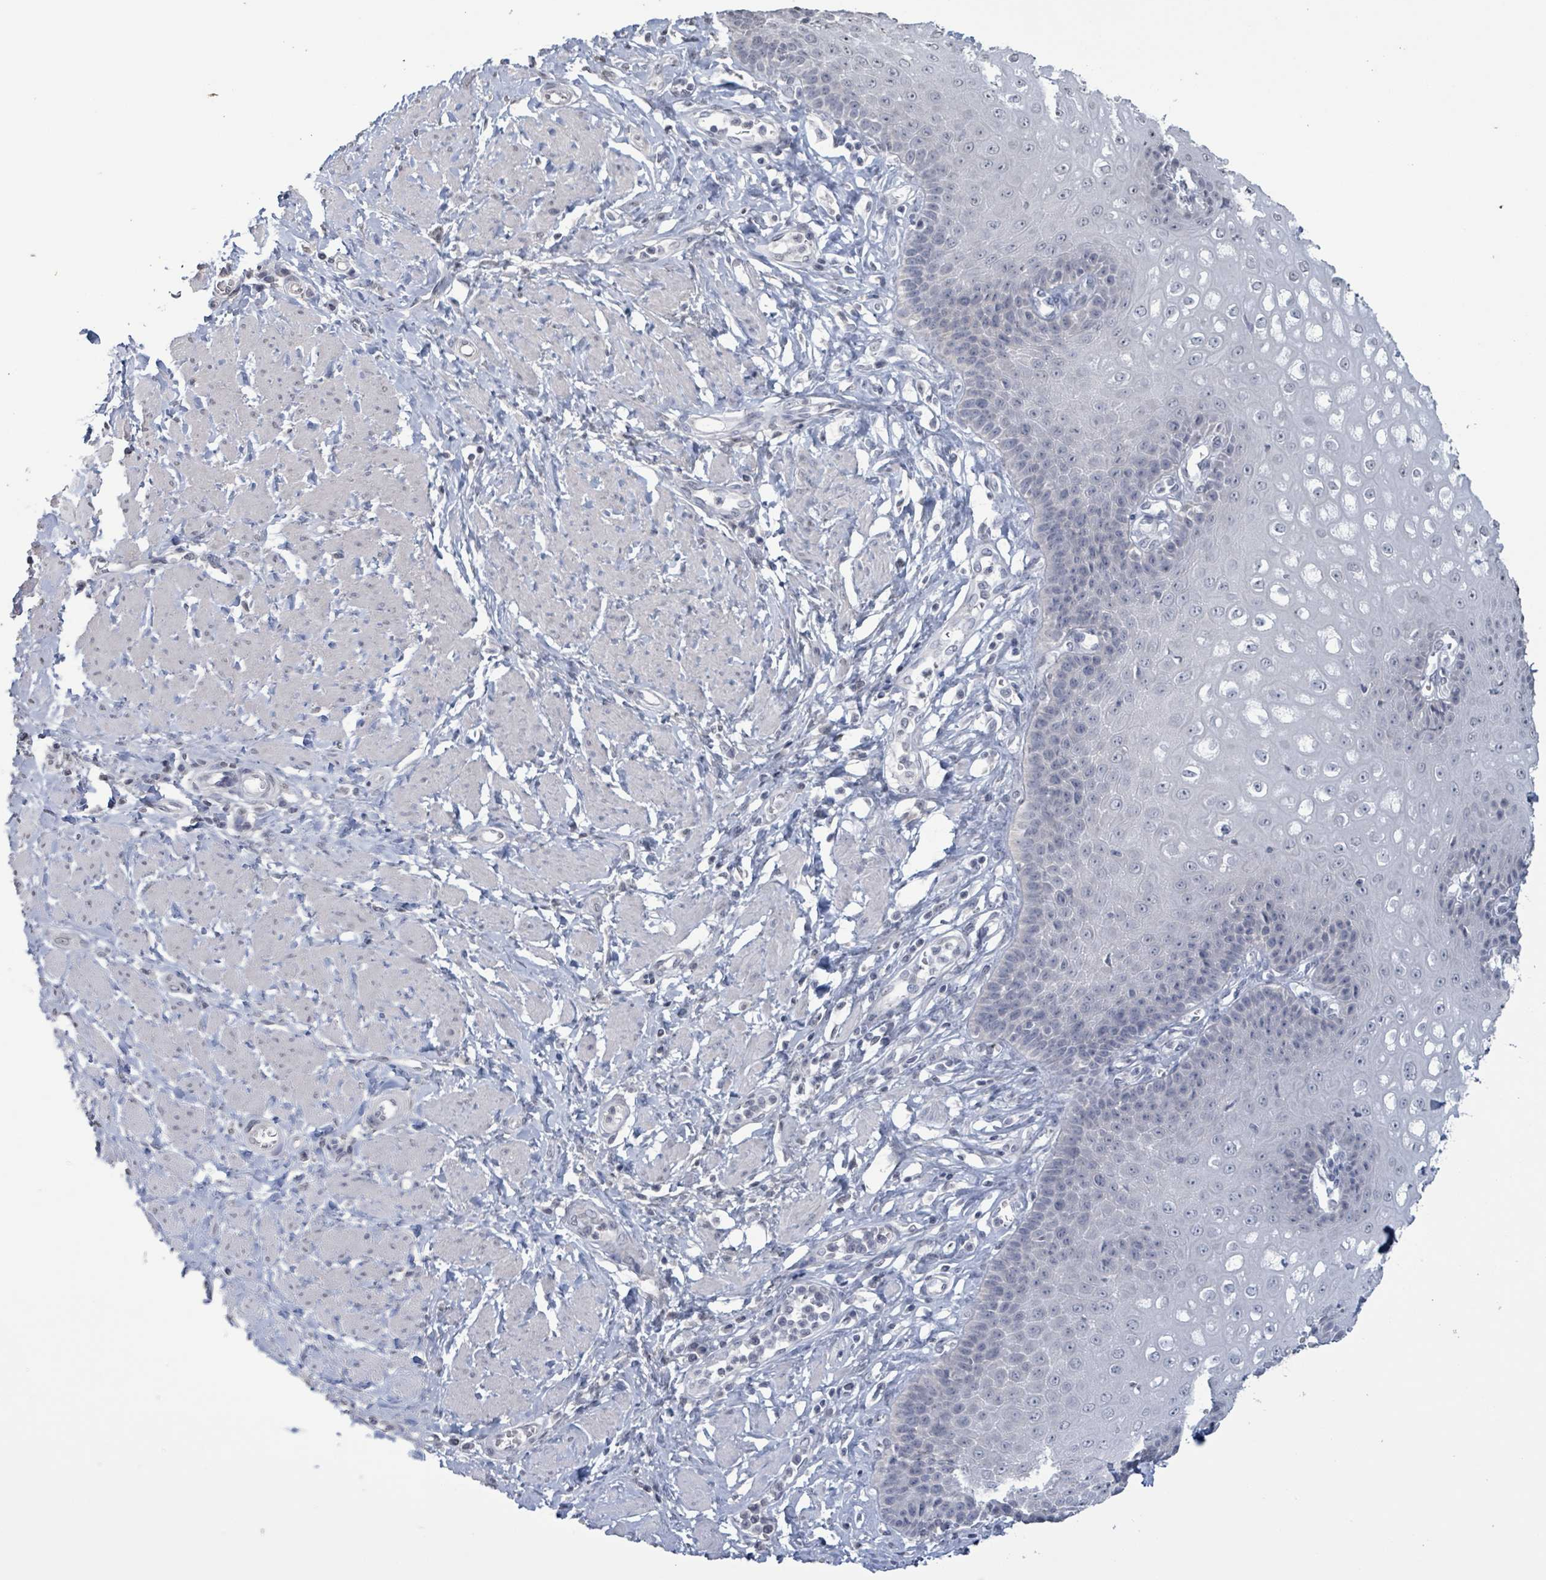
{"staining": {"intensity": "negative", "quantity": "none", "location": "none"}, "tissue": "esophagus", "cell_type": "Squamous epithelial cells", "image_type": "normal", "snomed": [{"axis": "morphology", "description": "Normal tissue, NOS"}, {"axis": "topography", "description": "Esophagus"}], "caption": "An immunohistochemistry image of unremarkable esophagus is shown. There is no staining in squamous epithelial cells of esophagus. (Stains: DAB (3,3'-diaminobenzidine) immunohistochemistry with hematoxylin counter stain, Microscopy: brightfield microscopy at high magnification).", "gene": "CA9", "patient": {"sex": "male", "age": 67}}